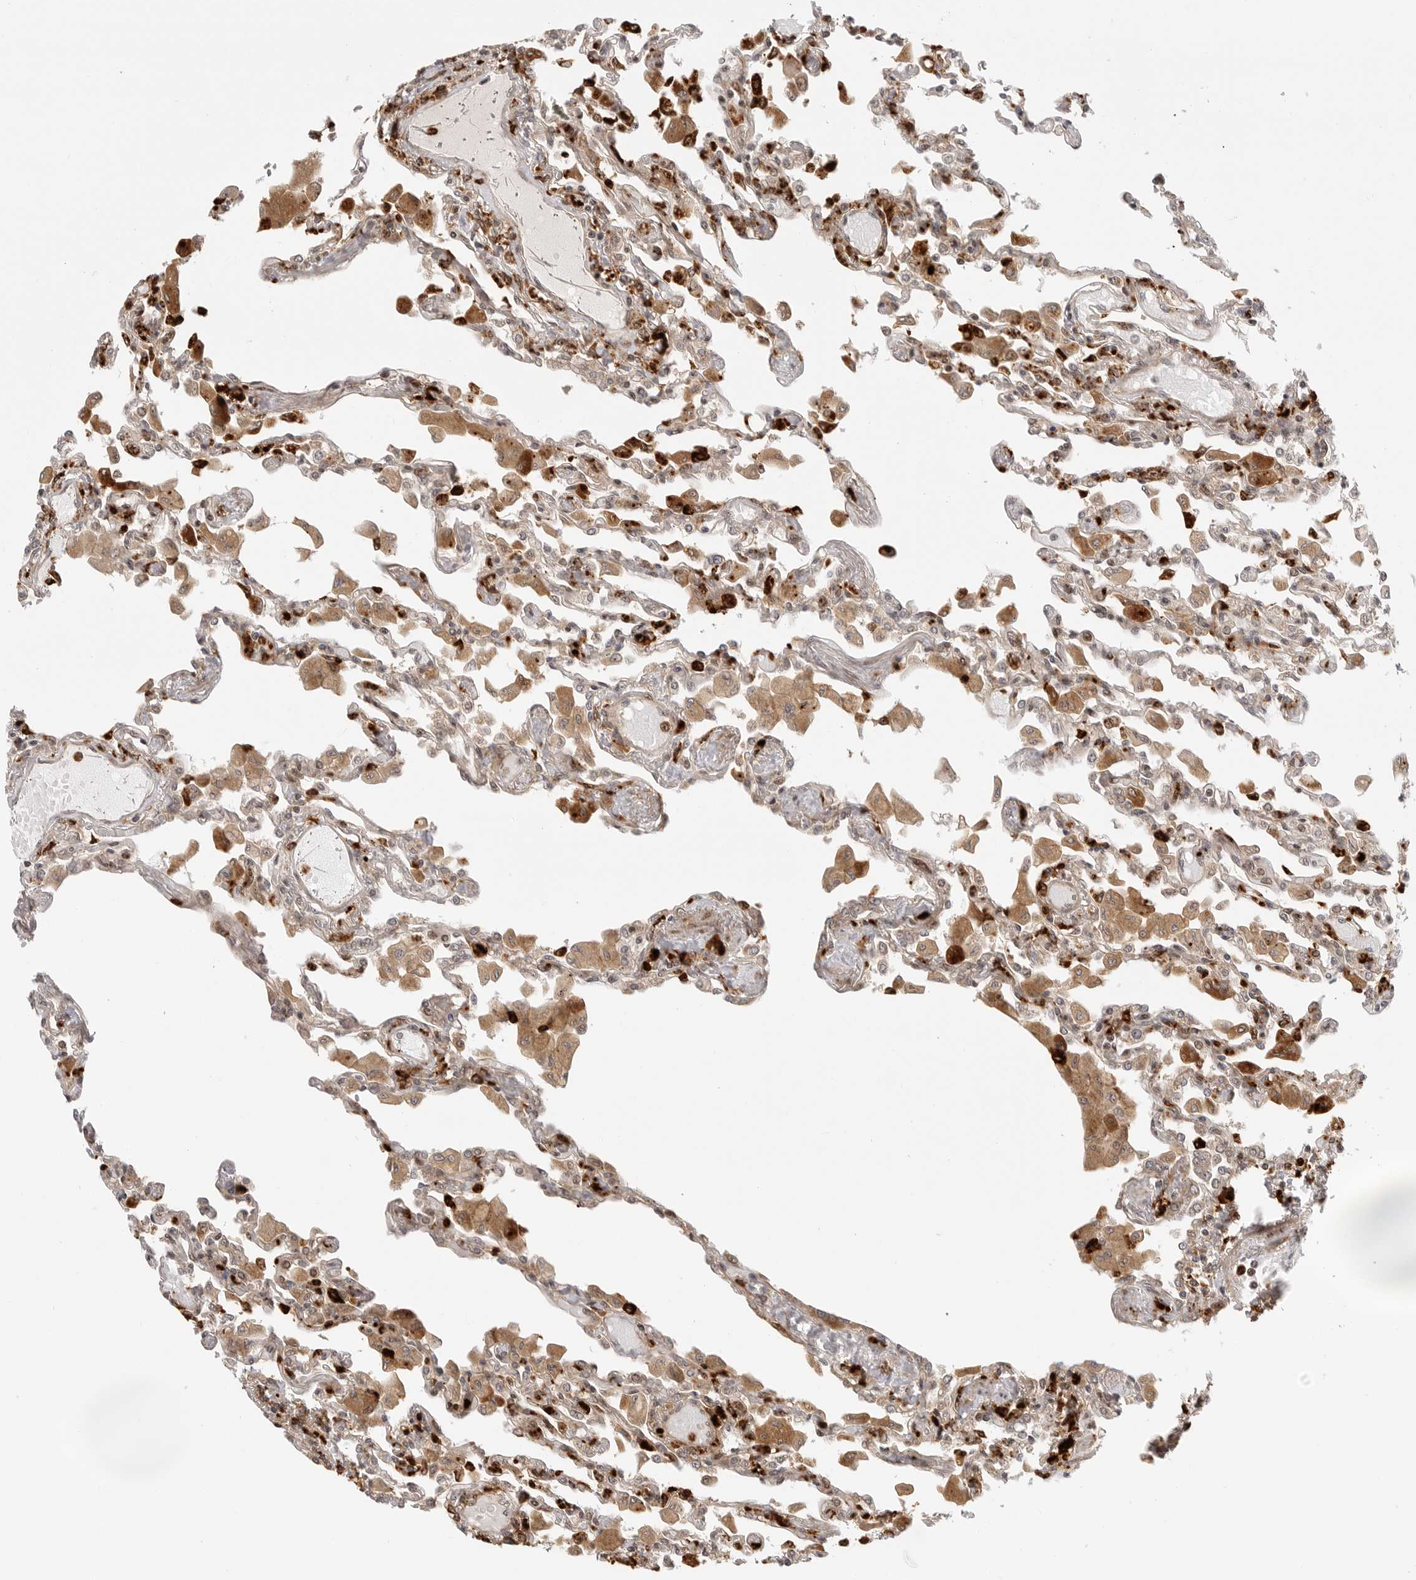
{"staining": {"intensity": "strong", "quantity": "<25%", "location": "cytoplasmic/membranous,nuclear"}, "tissue": "lung", "cell_type": "Alveolar cells", "image_type": "normal", "snomed": [{"axis": "morphology", "description": "Normal tissue, NOS"}, {"axis": "topography", "description": "Bronchus"}, {"axis": "topography", "description": "Lung"}], "caption": "Brown immunohistochemical staining in benign human lung demonstrates strong cytoplasmic/membranous,nuclear expression in about <25% of alveolar cells.", "gene": "DSCC1", "patient": {"sex": "female", "age": 49}}